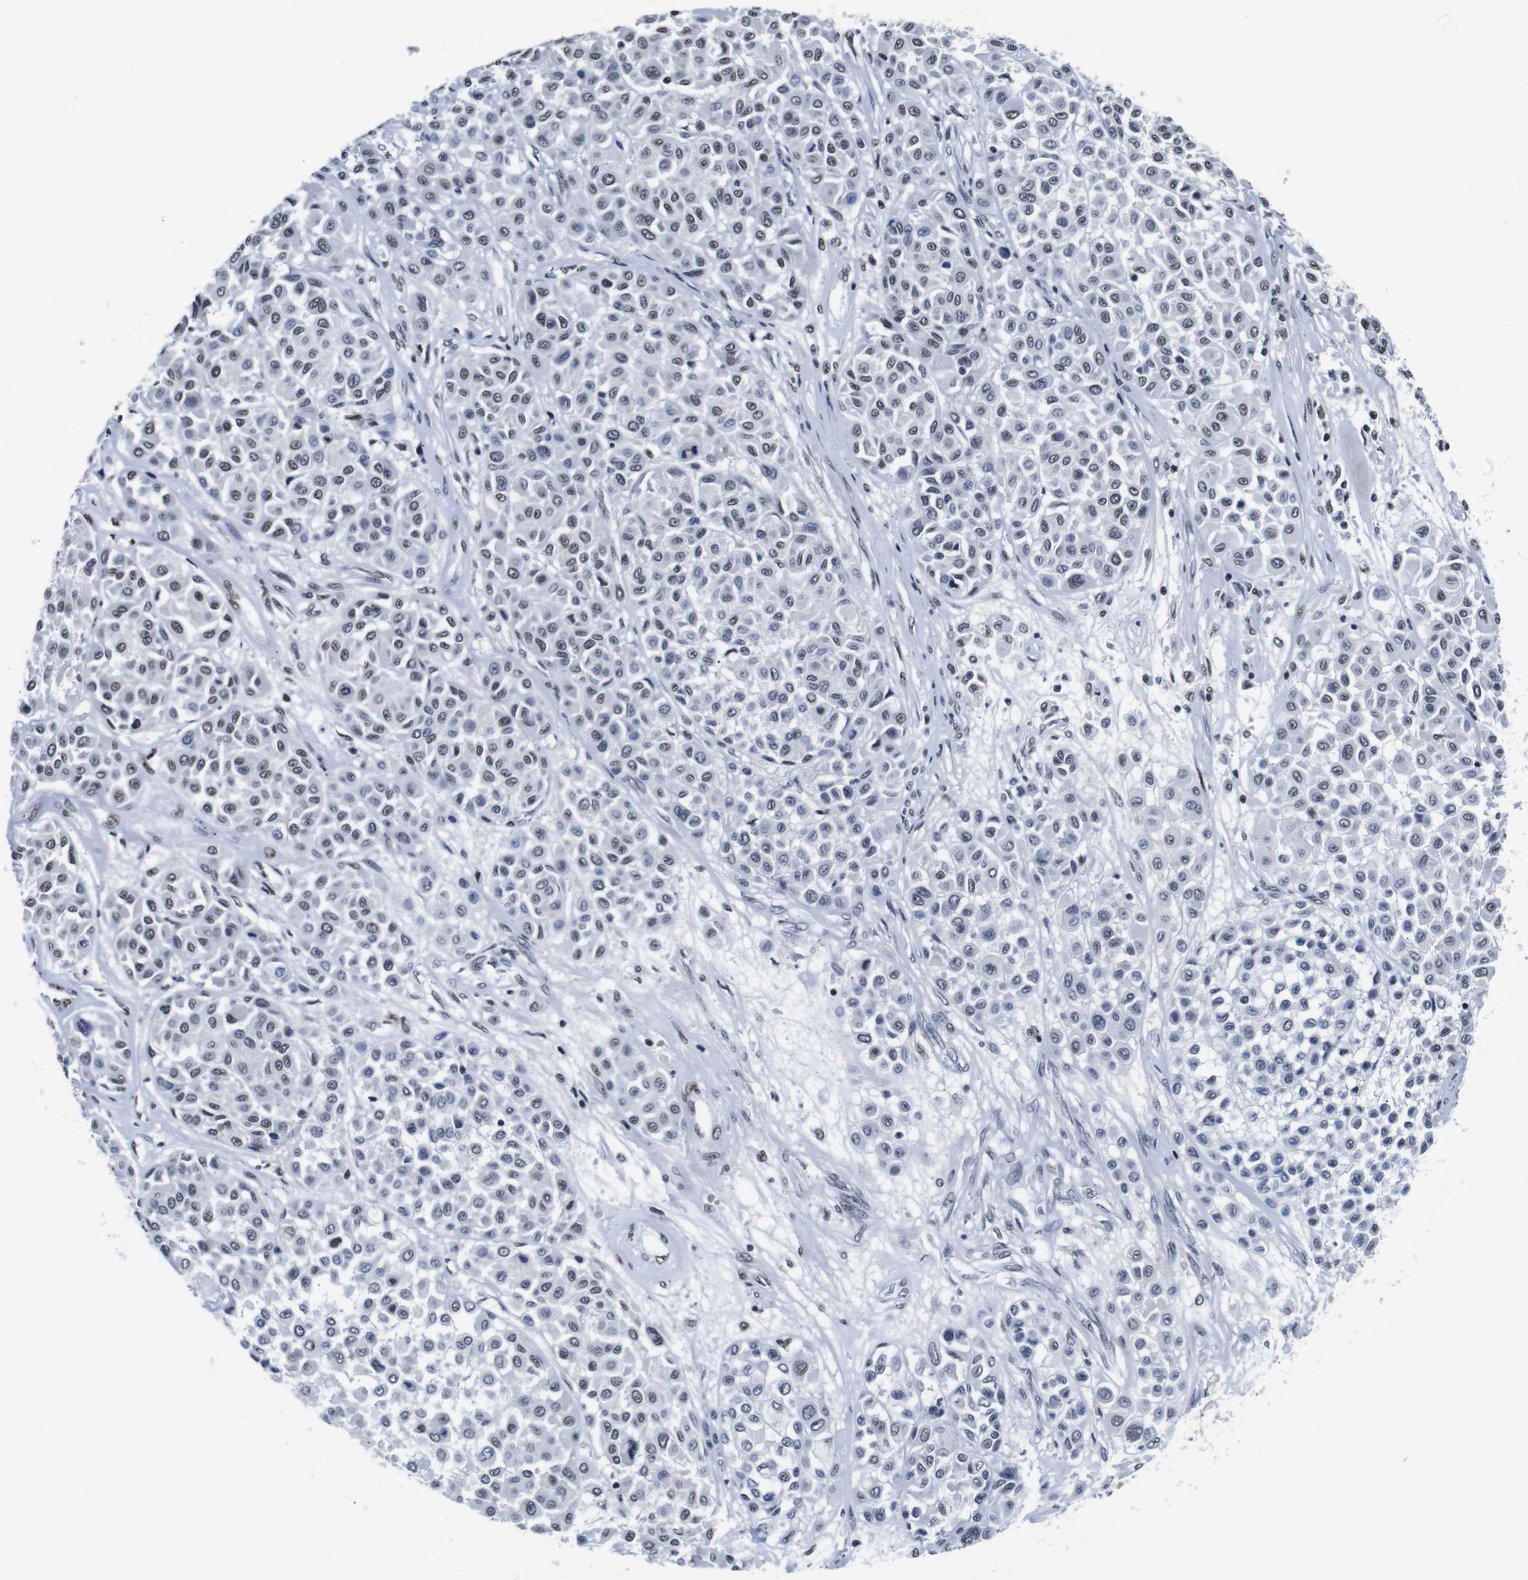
{"staining": {"intensity": "weak", "quantity": "25%-75%", "location": "nuclear"}, "tissue": "melanoma", "cell_type": "Tumor cells", "image_type": "cancer", "snomed": [{"axis": "morphology", "description": "Malignant melanoma, Metastatic site"}, {"axis": "topography", "description": "Soft tissue"}], "caption": "This micrograph exhibits malignant melanoma (metastatic site) stained with immunohistochemistry to label a protein in brown. The nuclear of tumor cells show weak positivity for the protein. Nuclei are counter-stained blue.", "gene": "ILDR2", "patient": {"sex": "male", "age": 41}}